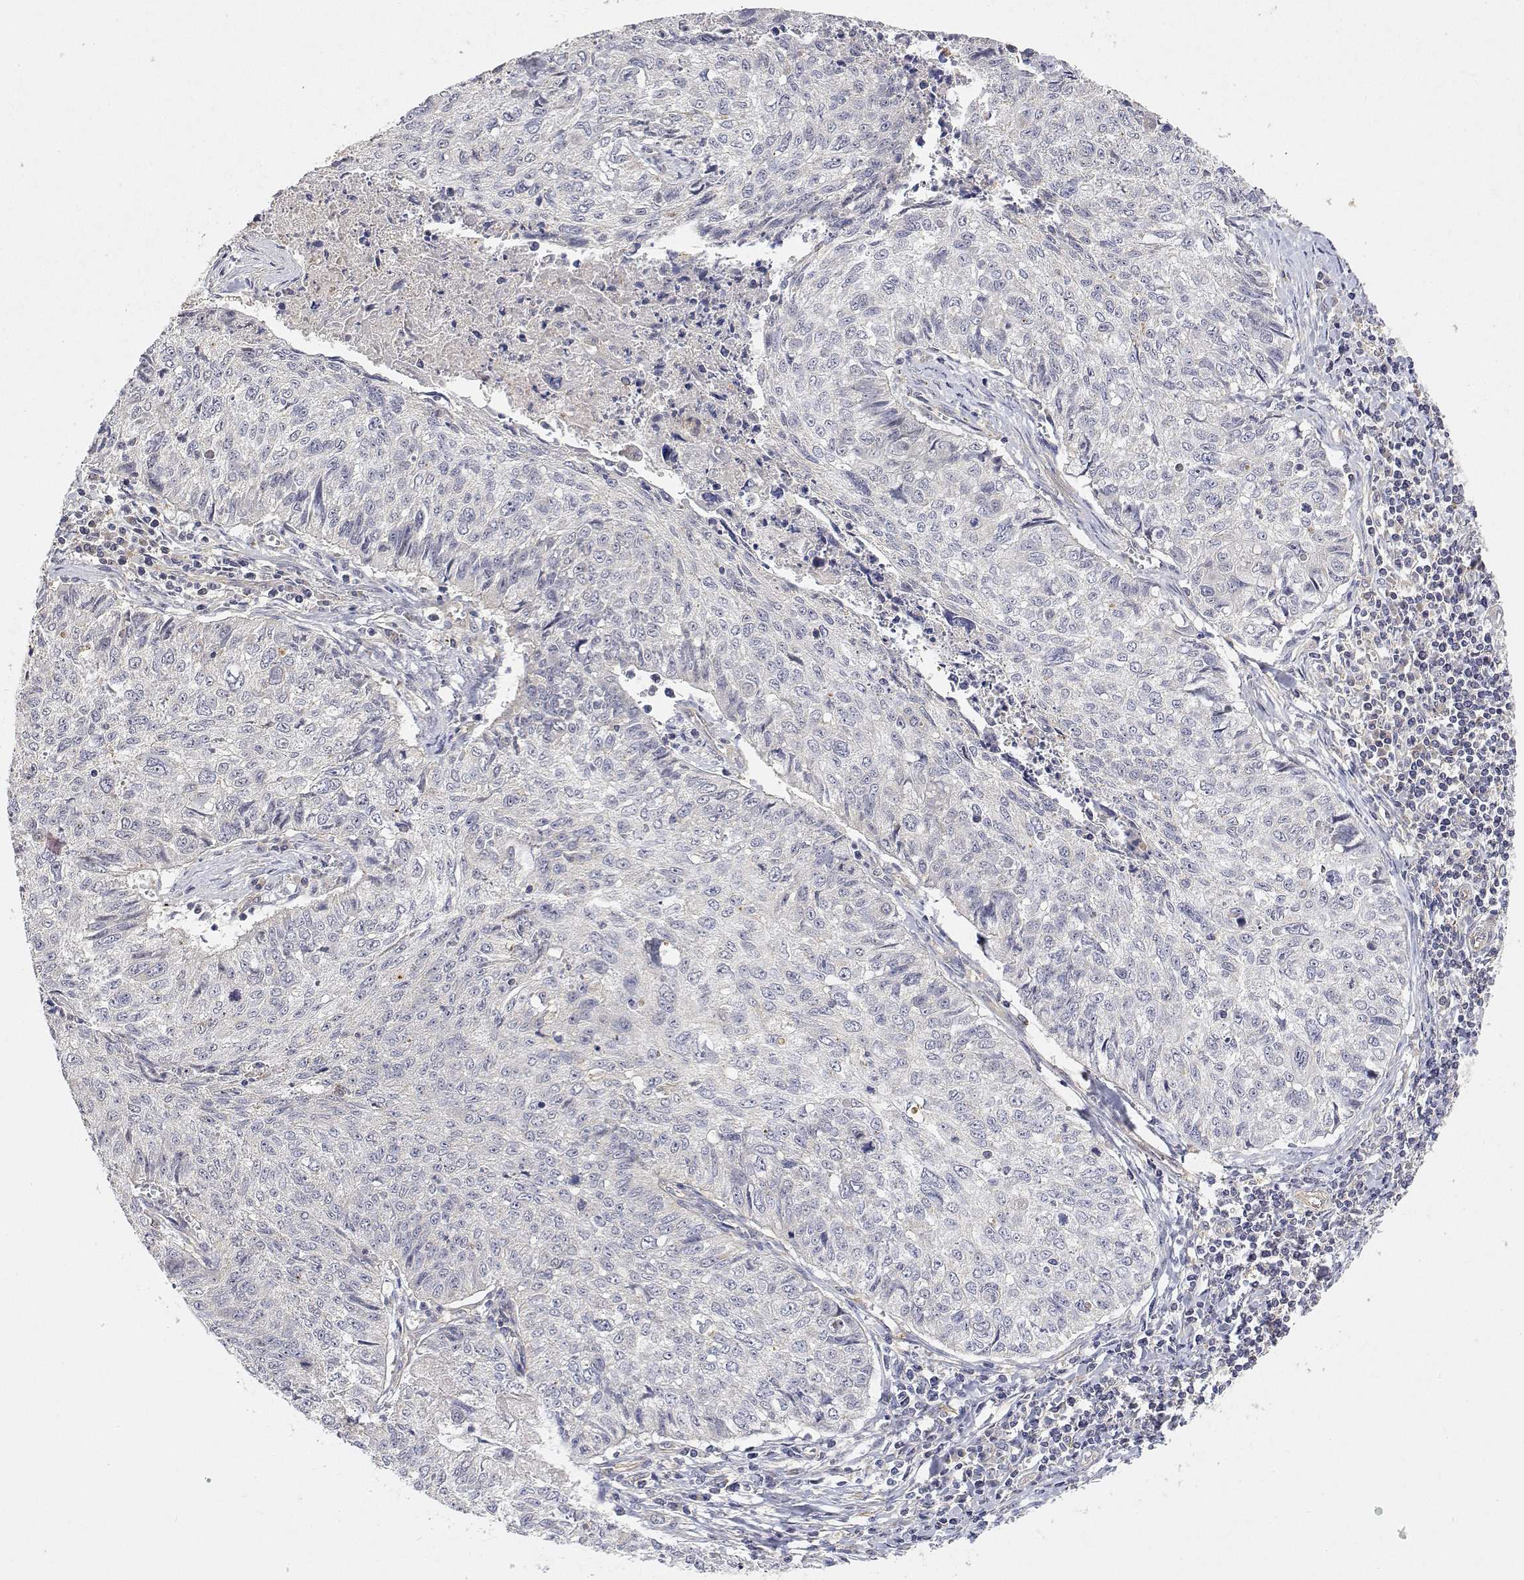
{"staining": {"intensity": "negative", "quantity": "none", "location": "none"}, "tissue": "lung cancer", "cell_type": "Tumor cells", "image_type": "cancer", "snomed": [{"axis": "morphology", "description": "Normal morphology"}, {"axis": "morphology", "description": "Aneuploidy"}, {"axis": "morphology", "description": "Squamous cell carcinoma, NOS"}, {"axis": "topography", "description": "Lymph node"}, {"axis": "topography", "description": "Lung"}], "caption": "Tumor cells show no significant protein expression in lung cancer.", "gene": "LONRF3", "patient": {"sex": "female", "age": 76}}